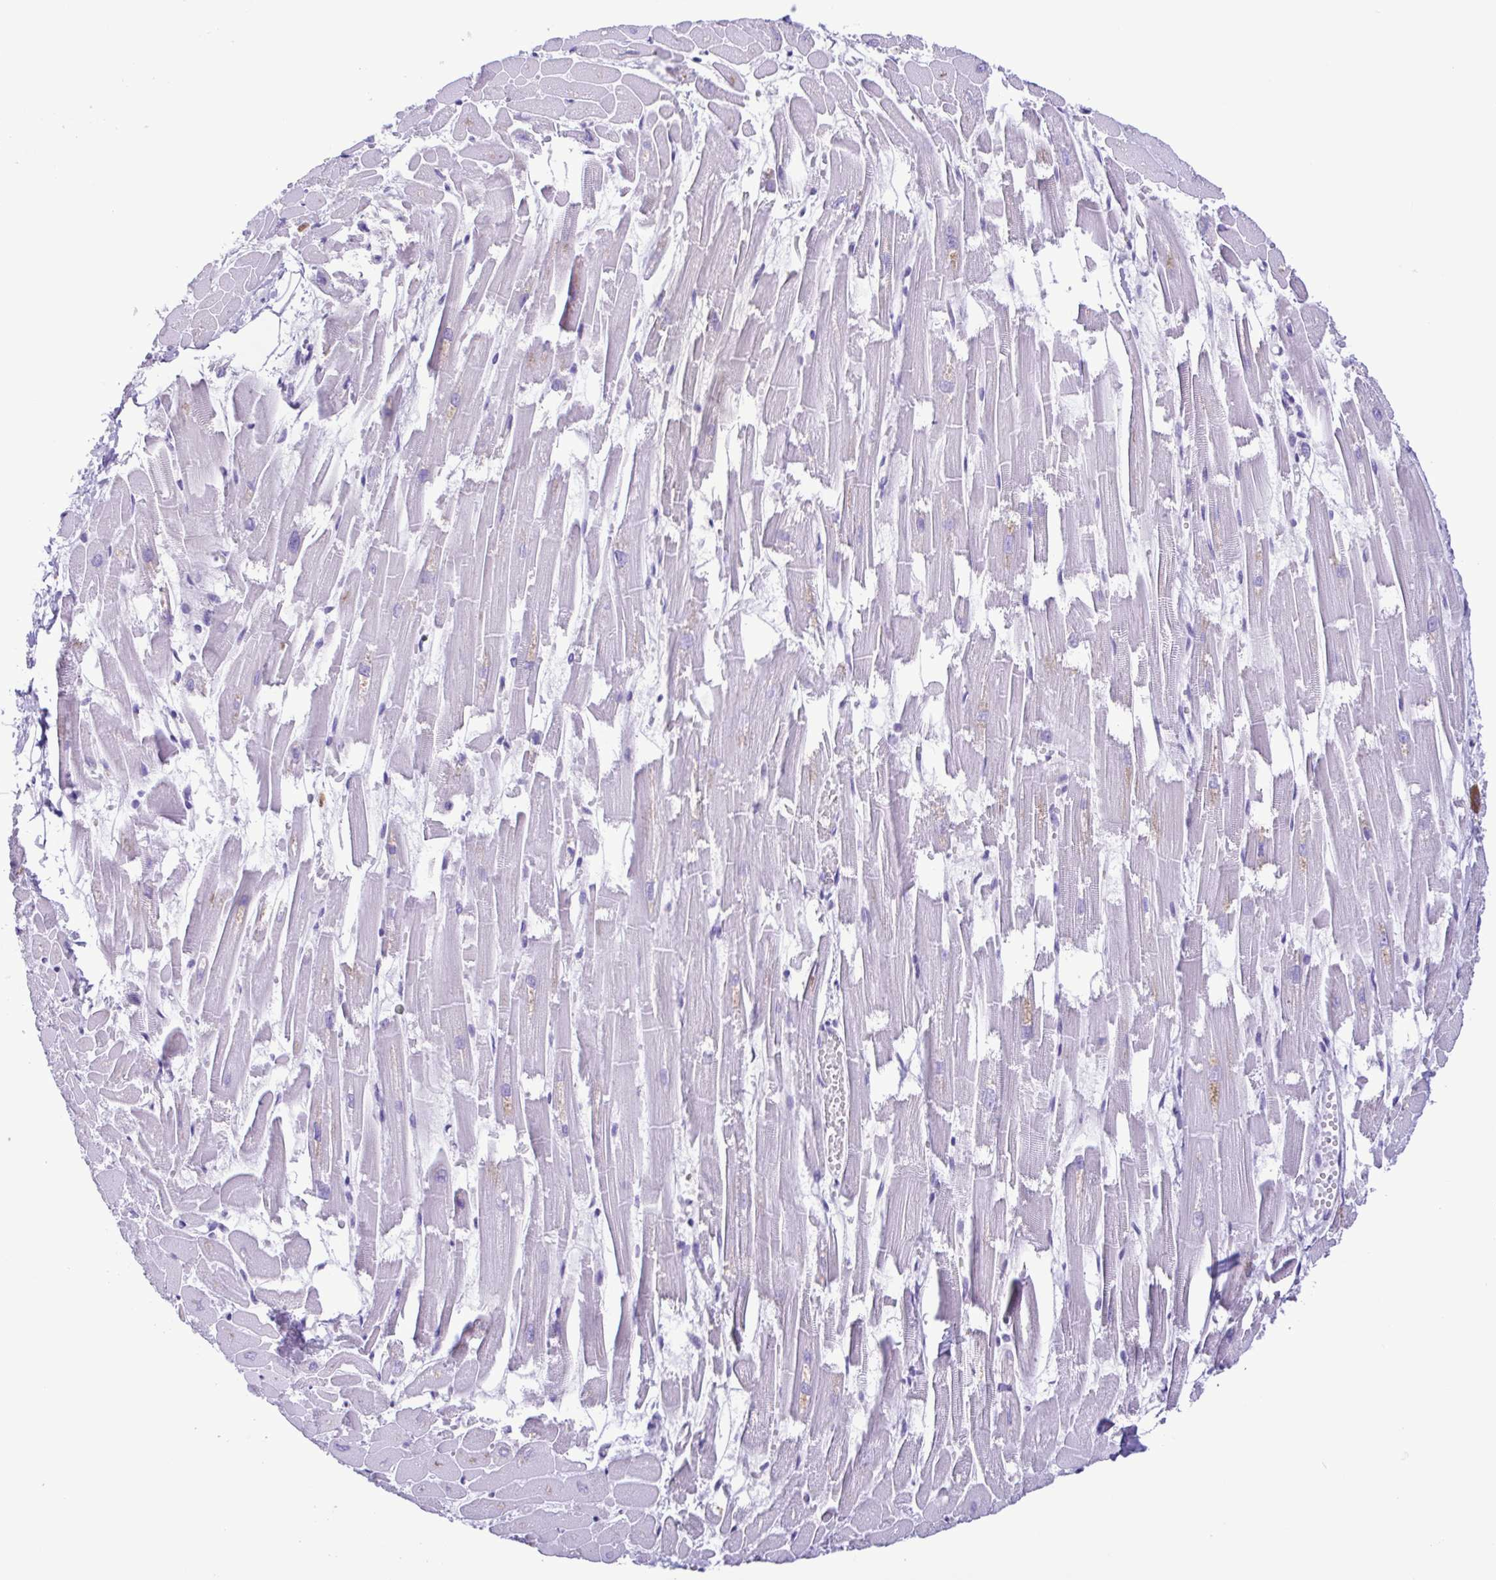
{"staining": {"intensity": "negative", "quantity": "none", "location": "none"}, "tissue": "heart muscle", "cell_type": "Cardiomyocytes", "image_type": "normal", "snomed": [{"axis": "morphology", "description": "Normal tissue, NOS"}, {"axis": "topography", "description": "Heart"}], "caption": "The photomicrograph demonstrates no staining of cardiomyocytes in unremarkable heart muscle.", "gene": "SPATA16", "patient": {"sex": "female", "age": 52}}